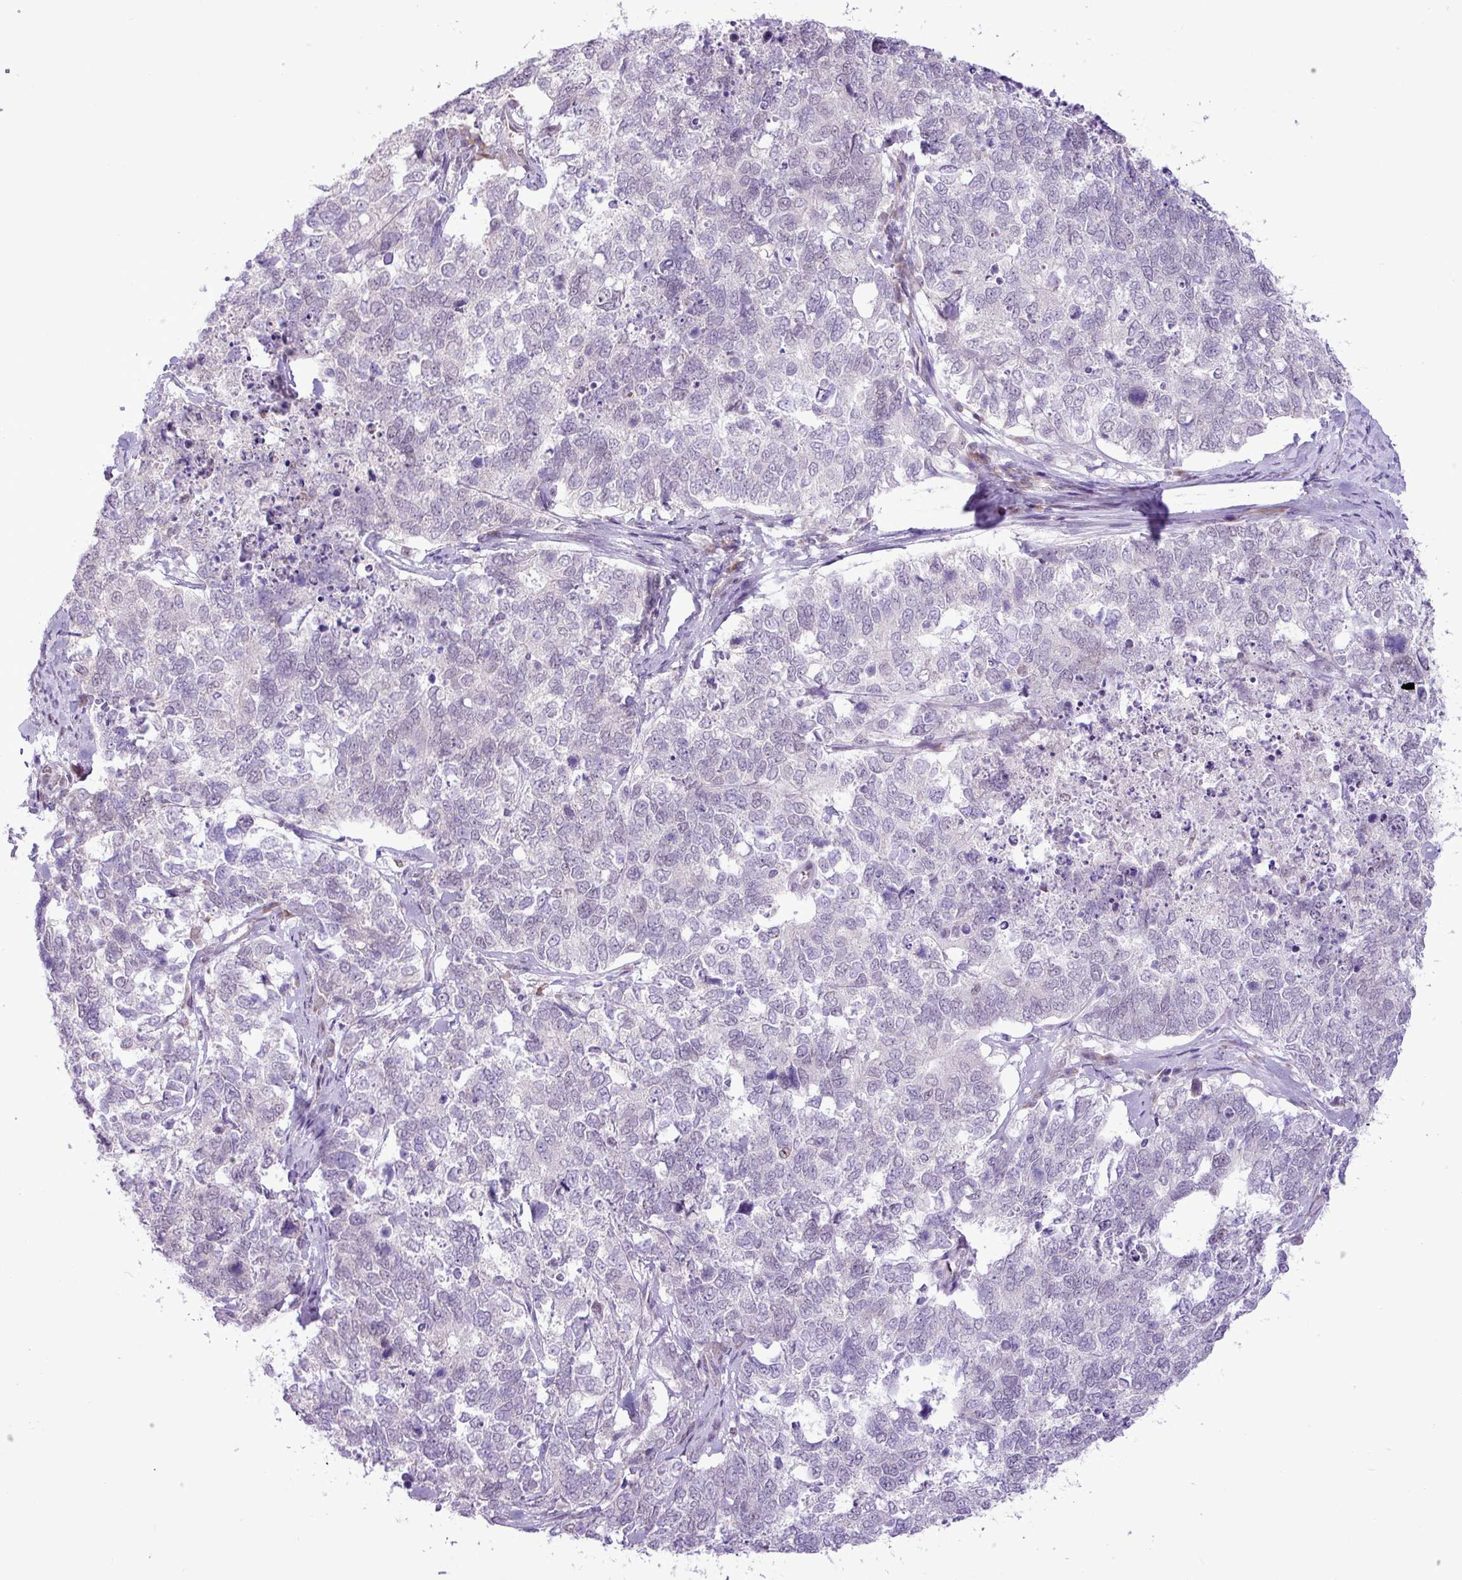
{"staining": {"intensity": "negative", "quantity": "none", "location": "none"}, "tissue": "cervical cancer", "cell_type": "Tumor cells", "image_type": "cancer", "snomed": [{"axis": "morphology", "description": "Squamous cell carcinoma, NOS"}, {"axis": "topography", "description": "Cervix"}], "caption": "Tumor cells are negative for brown protein staining in cervical squamous cell carcinoma. (Immunohistochemistry, brightfield microscopy, high magnification).", "gene": "ELOA2", "patient": {"sex": "female", "age": 63}}